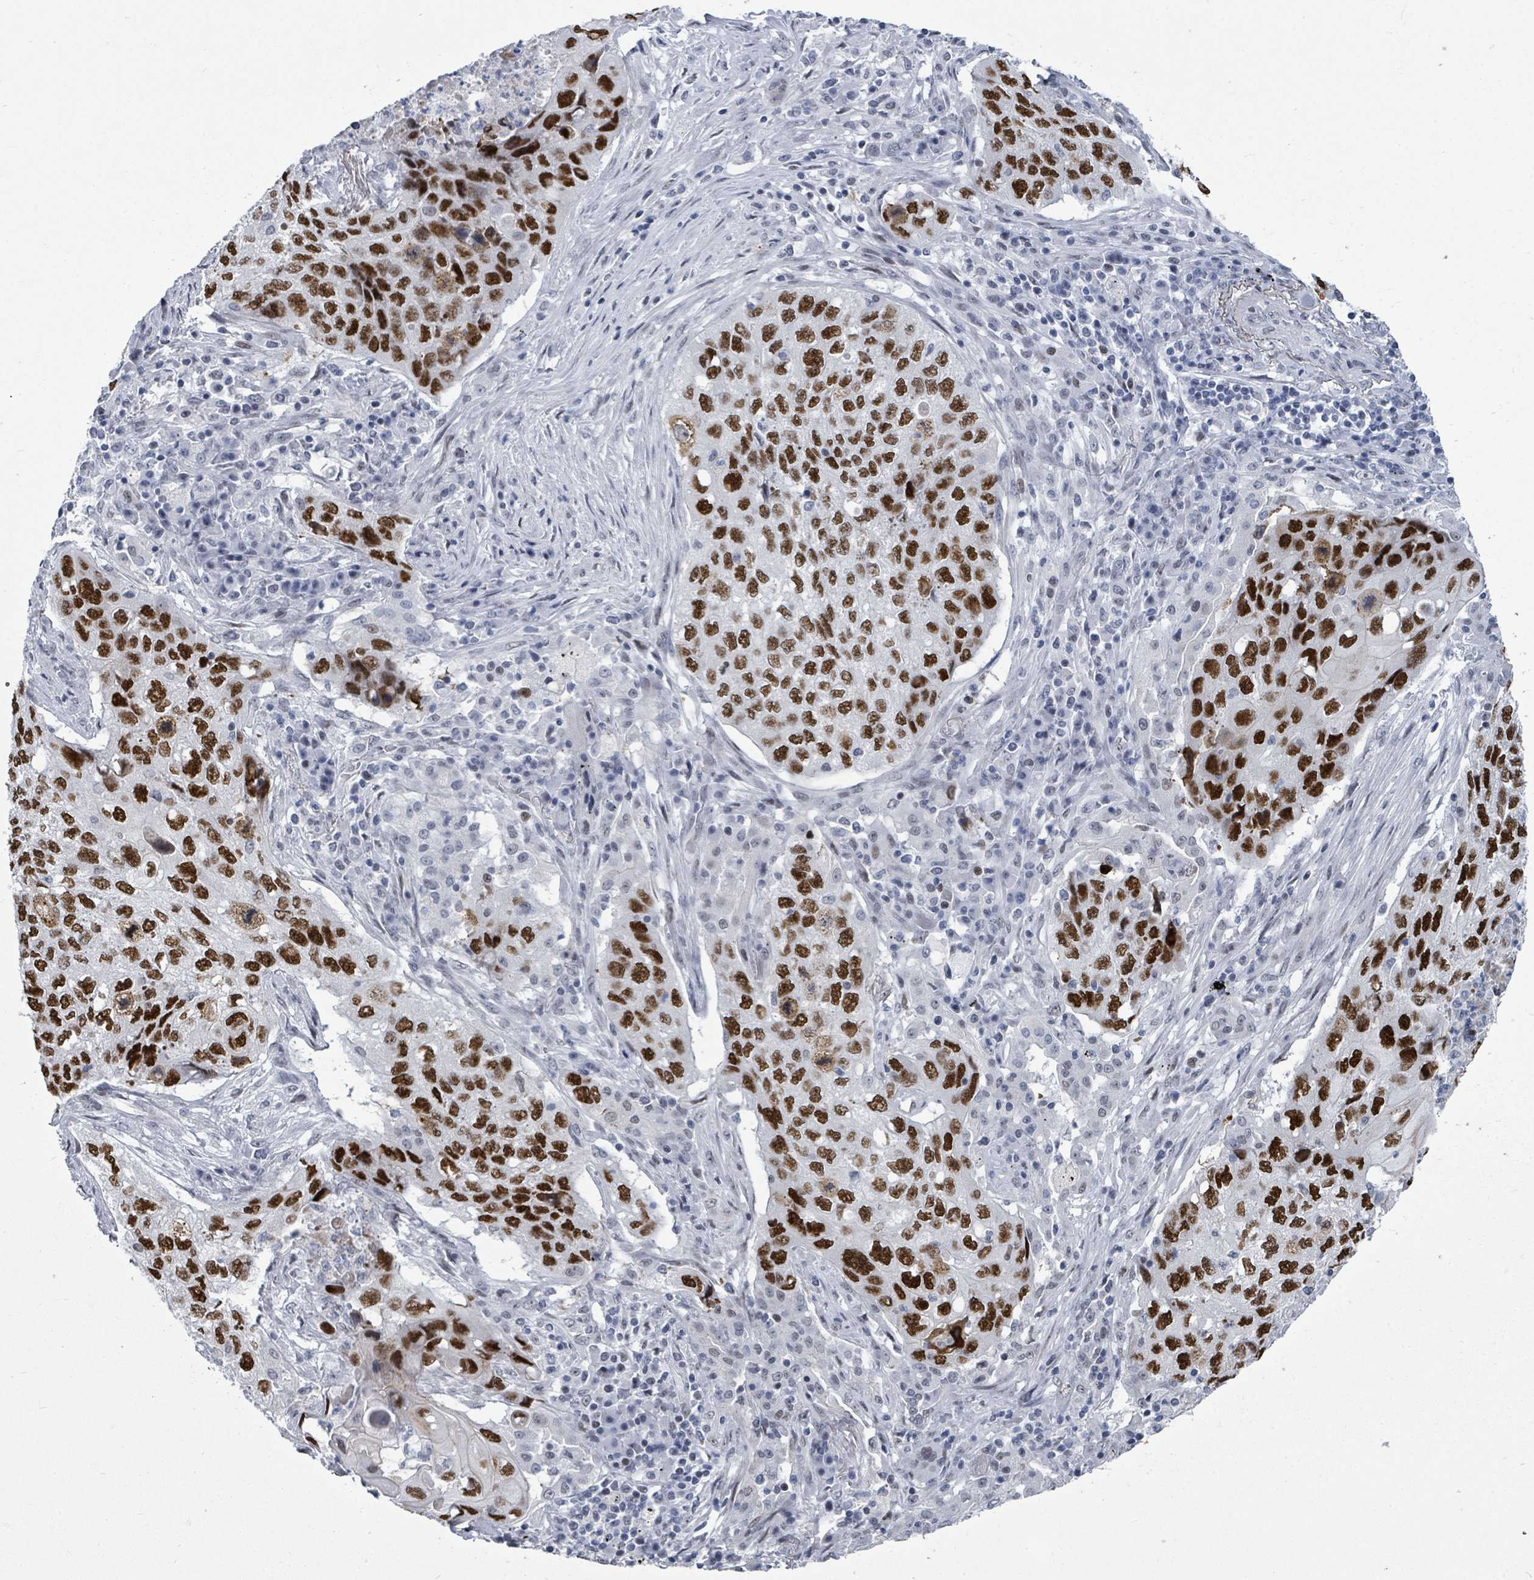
{"staining": {"intensity": "strong", "quantity": ">75%", "location": "nuclear"}, "tissue": "lung cancer", "cell_type": "Tumor cells", "image_type": "cancer", "snomed": [{"axis": "morphology", "description": "Squamous cell carcinoma, NOS"}, {"axis": "topography", "description": "Lung"}], "caption": "Approximately >75% of tumor cells in lung cancer (squamous cell carcinoma) exhibit strong nuclear protein positivity as visualized by brown immunohistochemical staining.", "gene": "CT45A5", "patient": {"sex": "female", "age": 63}}